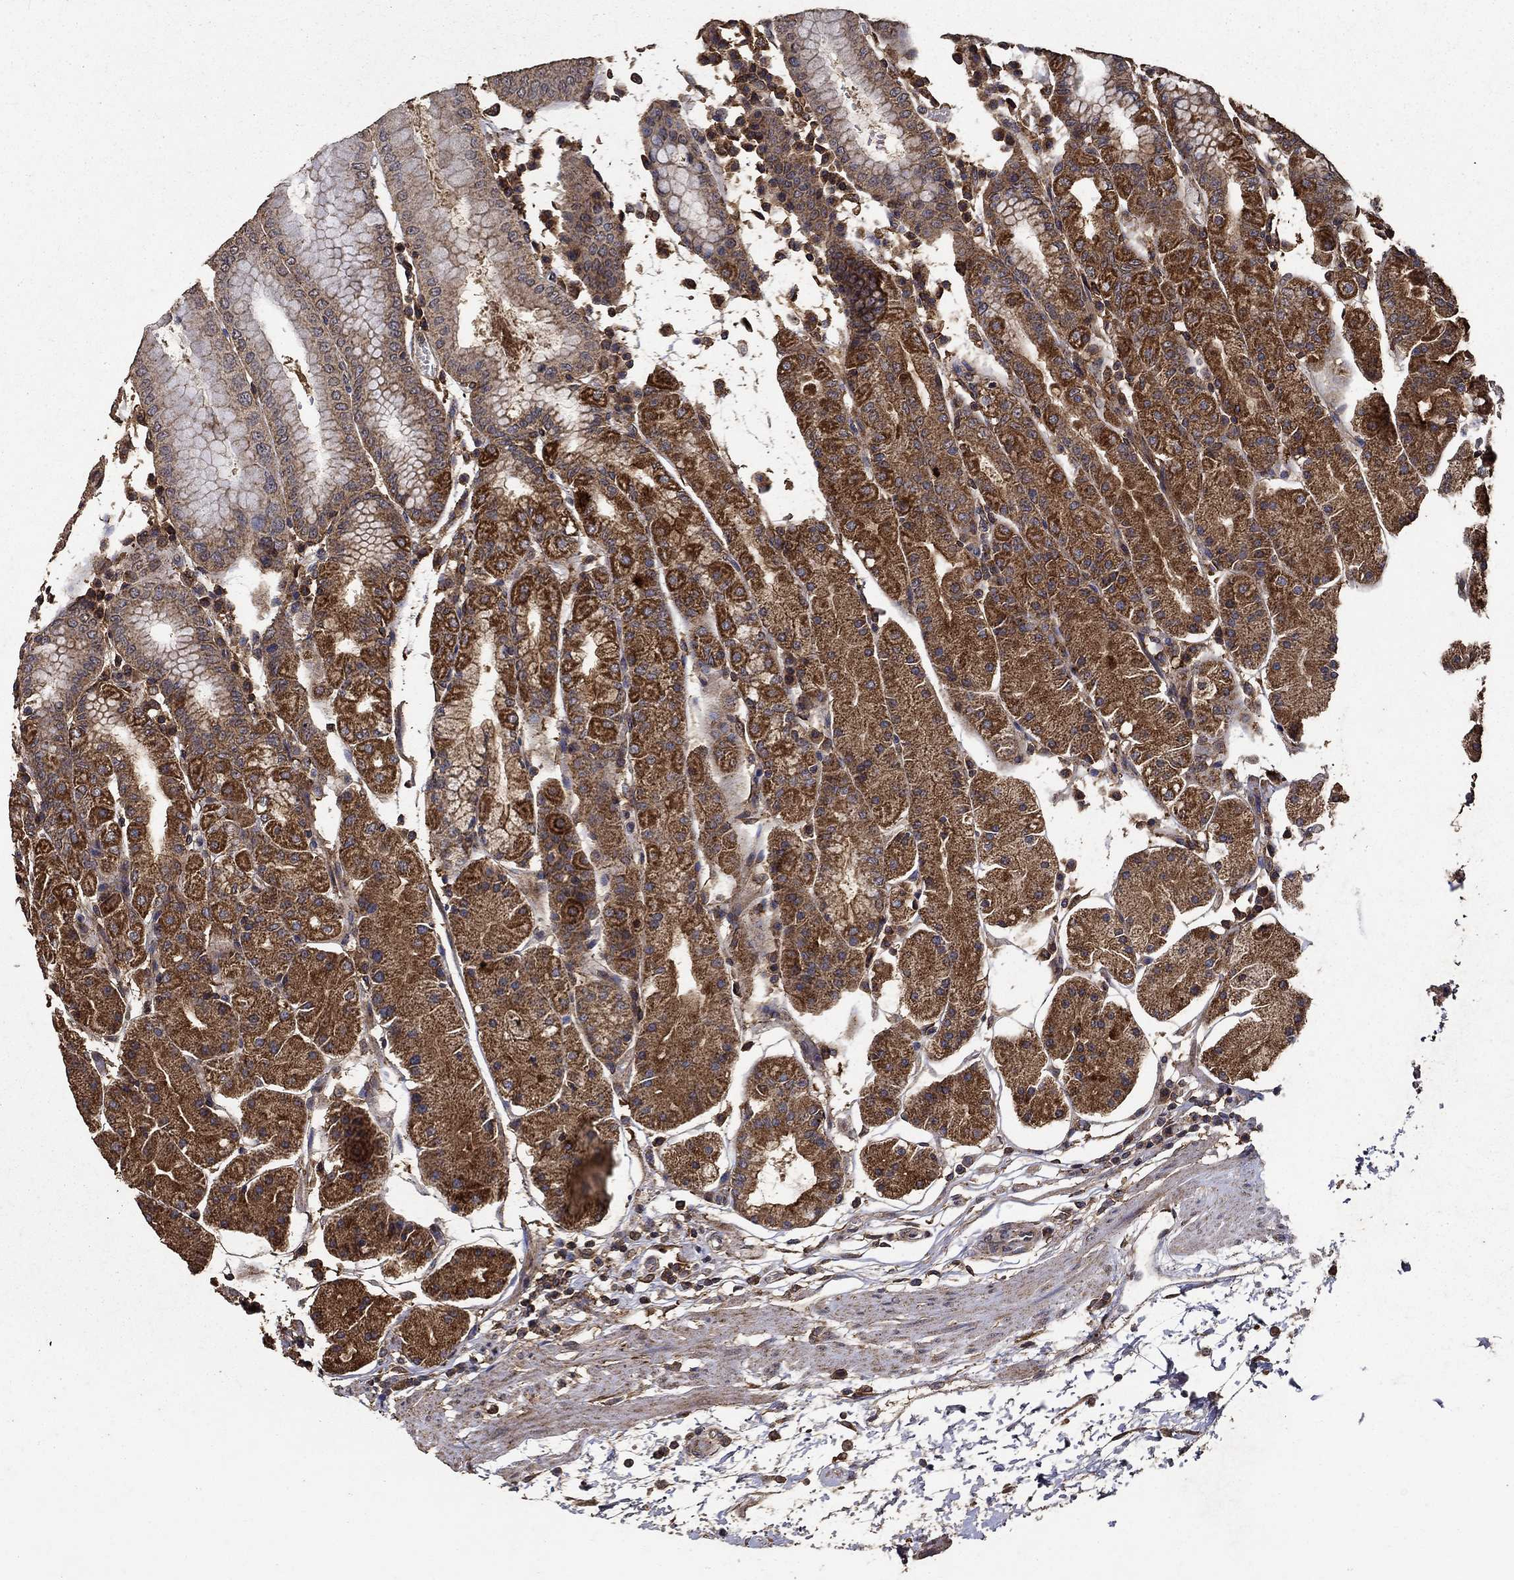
{"staining": {"intensity": "strong", "quantity": ">75%", "location": "cytoplasmic/membranous"}, "tissue": "stomach", "cell_type": "Glandular cells", "image_type": "normal", "snomed": [{"axis": "morphology", "description": "Normal tissue, NOS"}, {"axis": "topography", "description": "Stomach"}], "caption": "Immunohistochemistry (IHC) of normal human stomach reveals high levels of strong cytoplasmic/membranous staining in approximately >75% of glandular cells.", "gene": "IFRD1", "patient": {"sex": "male", "age": 54}}